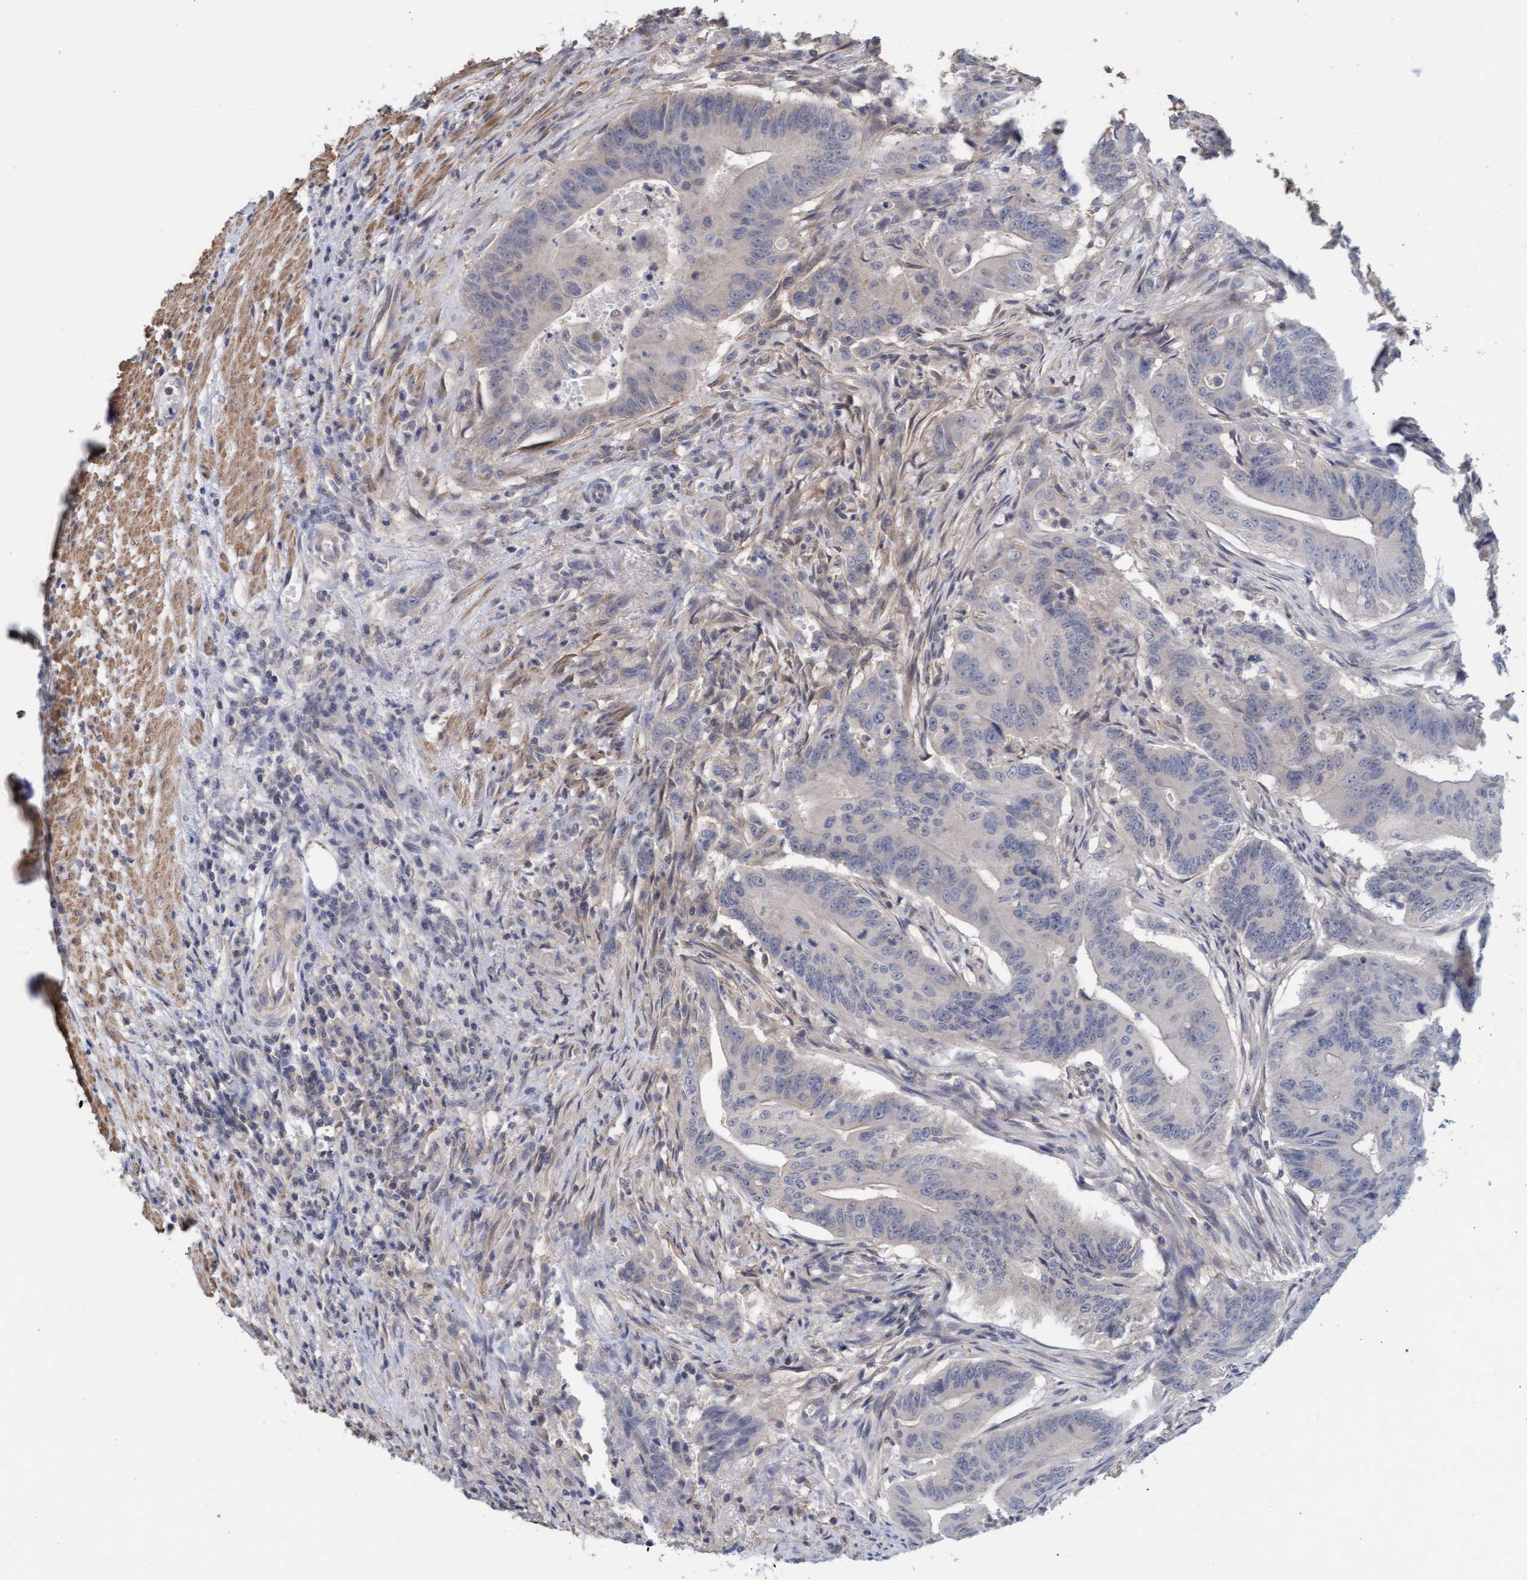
{"staining": {"intensity": "negative", "quantity": "none", "location": "none"}, "tissue": "colorectal cancer", "cell_type": "Tumor cells", "image_type": "cancer", "snomed": [{"axis": "morphology", "description": "Adenoma, NOS"}, {"axis": "morphology", "description": "Adenocarcinoma, NOS"}, {"axis": "topography", "description": "Colon"}], "caption": "DAB immunohistochemical staining of colorectal cancer (adenocarcinoma) reveals no significant positivity in tumor cells.", "gene": "FXR2", "patient": {"sex": "male", "age": 79}}